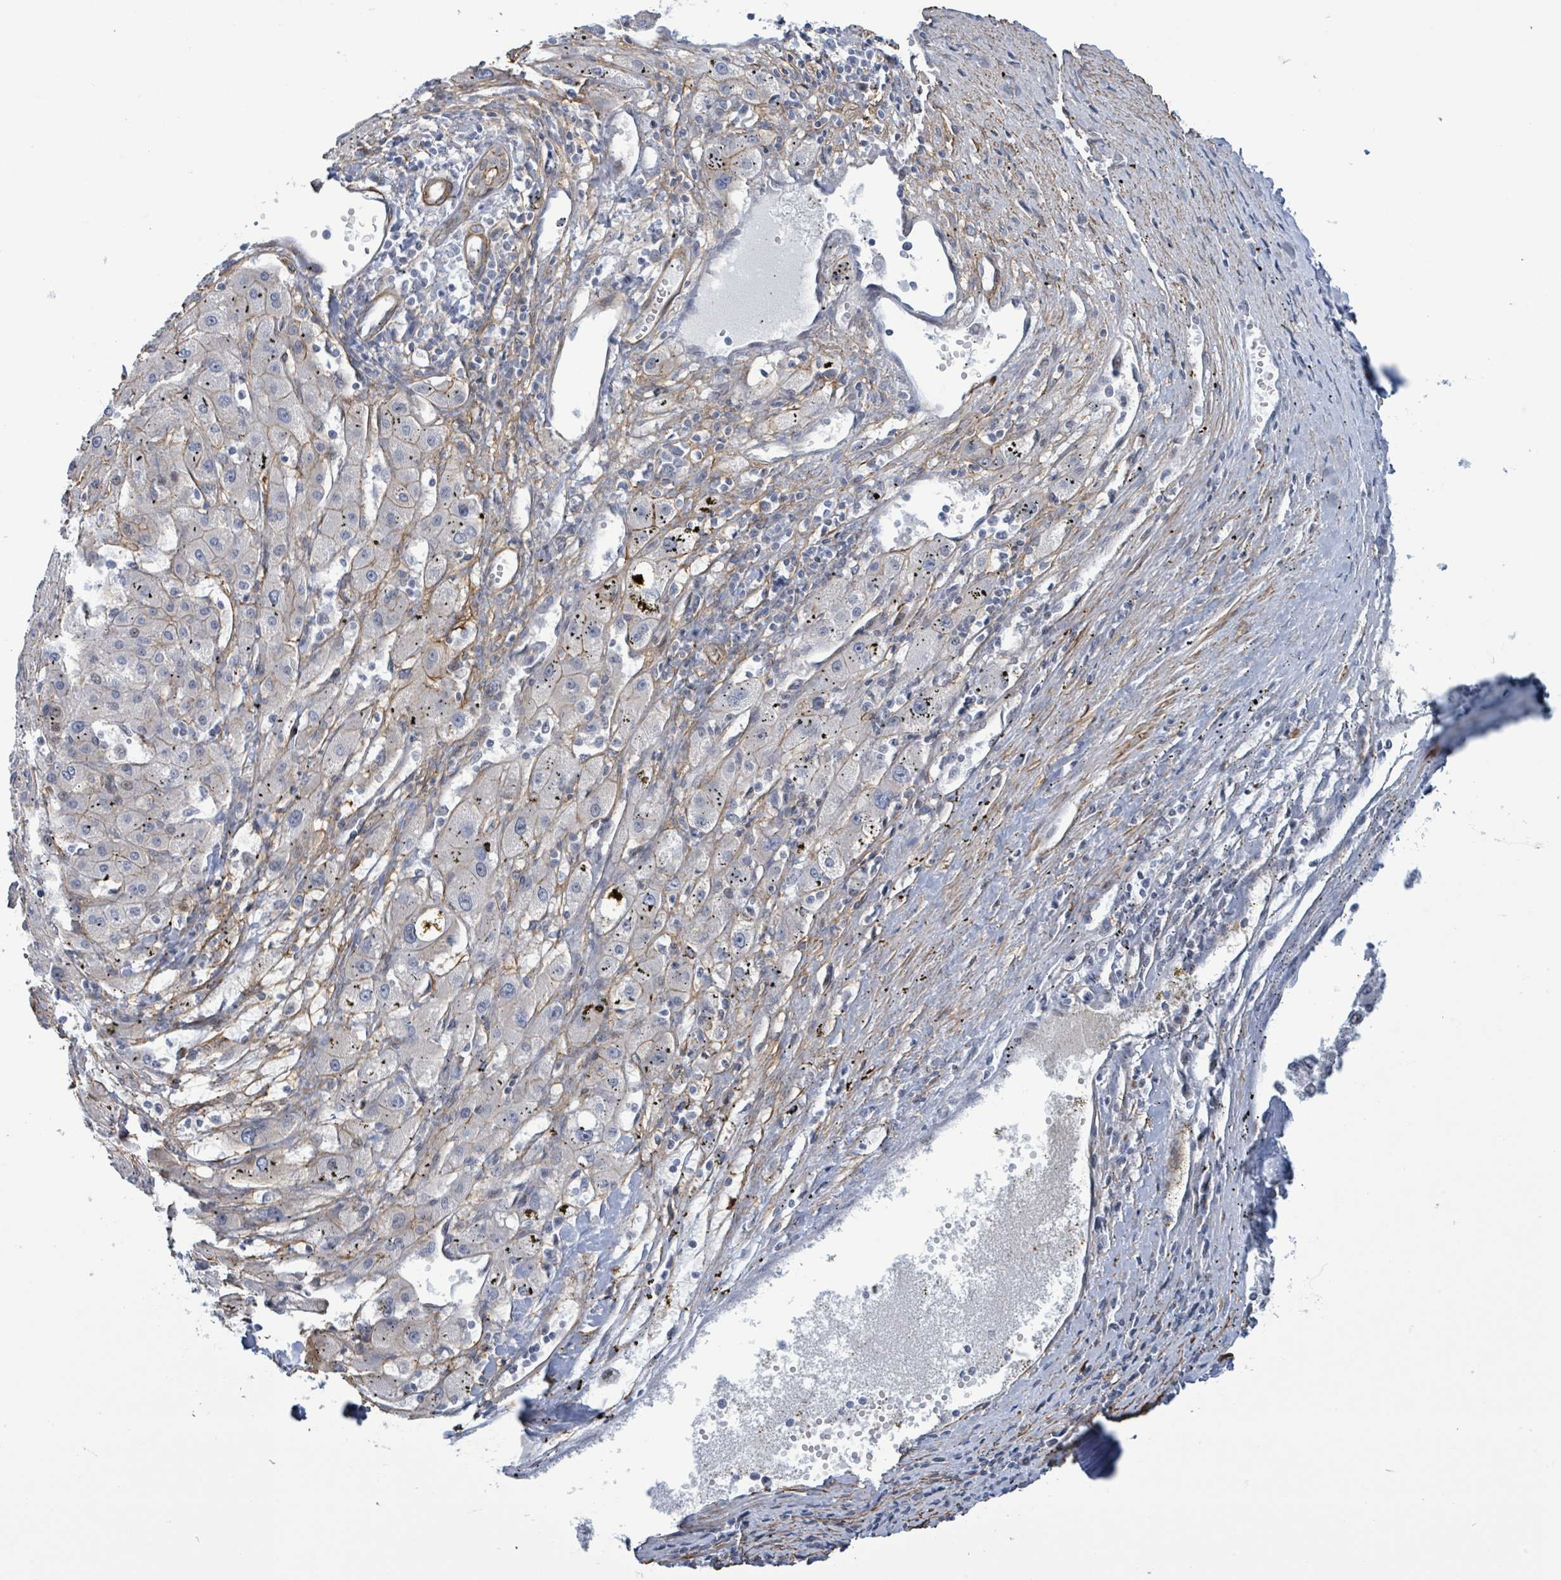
{"staining": {"intensity": "negative", "quantity": "none", "location": "none"}, "tissue": "liver cancer", "cell_type": "Tumor cells", "image_type": "cancer", "snomed": [{"axis": "morphology", "description": "Carcinoma, Hepatocellular, NOS"}, {"axis": "topography", "description": "Liver"}], "caption": "Immunohistochemistry (IHC) micrograph of hepatocellular carcinoma (liver) stained for a protein (brown), which displays no staining in tumor cells.", "gene": "DMRTC1B", "patient": {"sex": "male", "age": 72}}